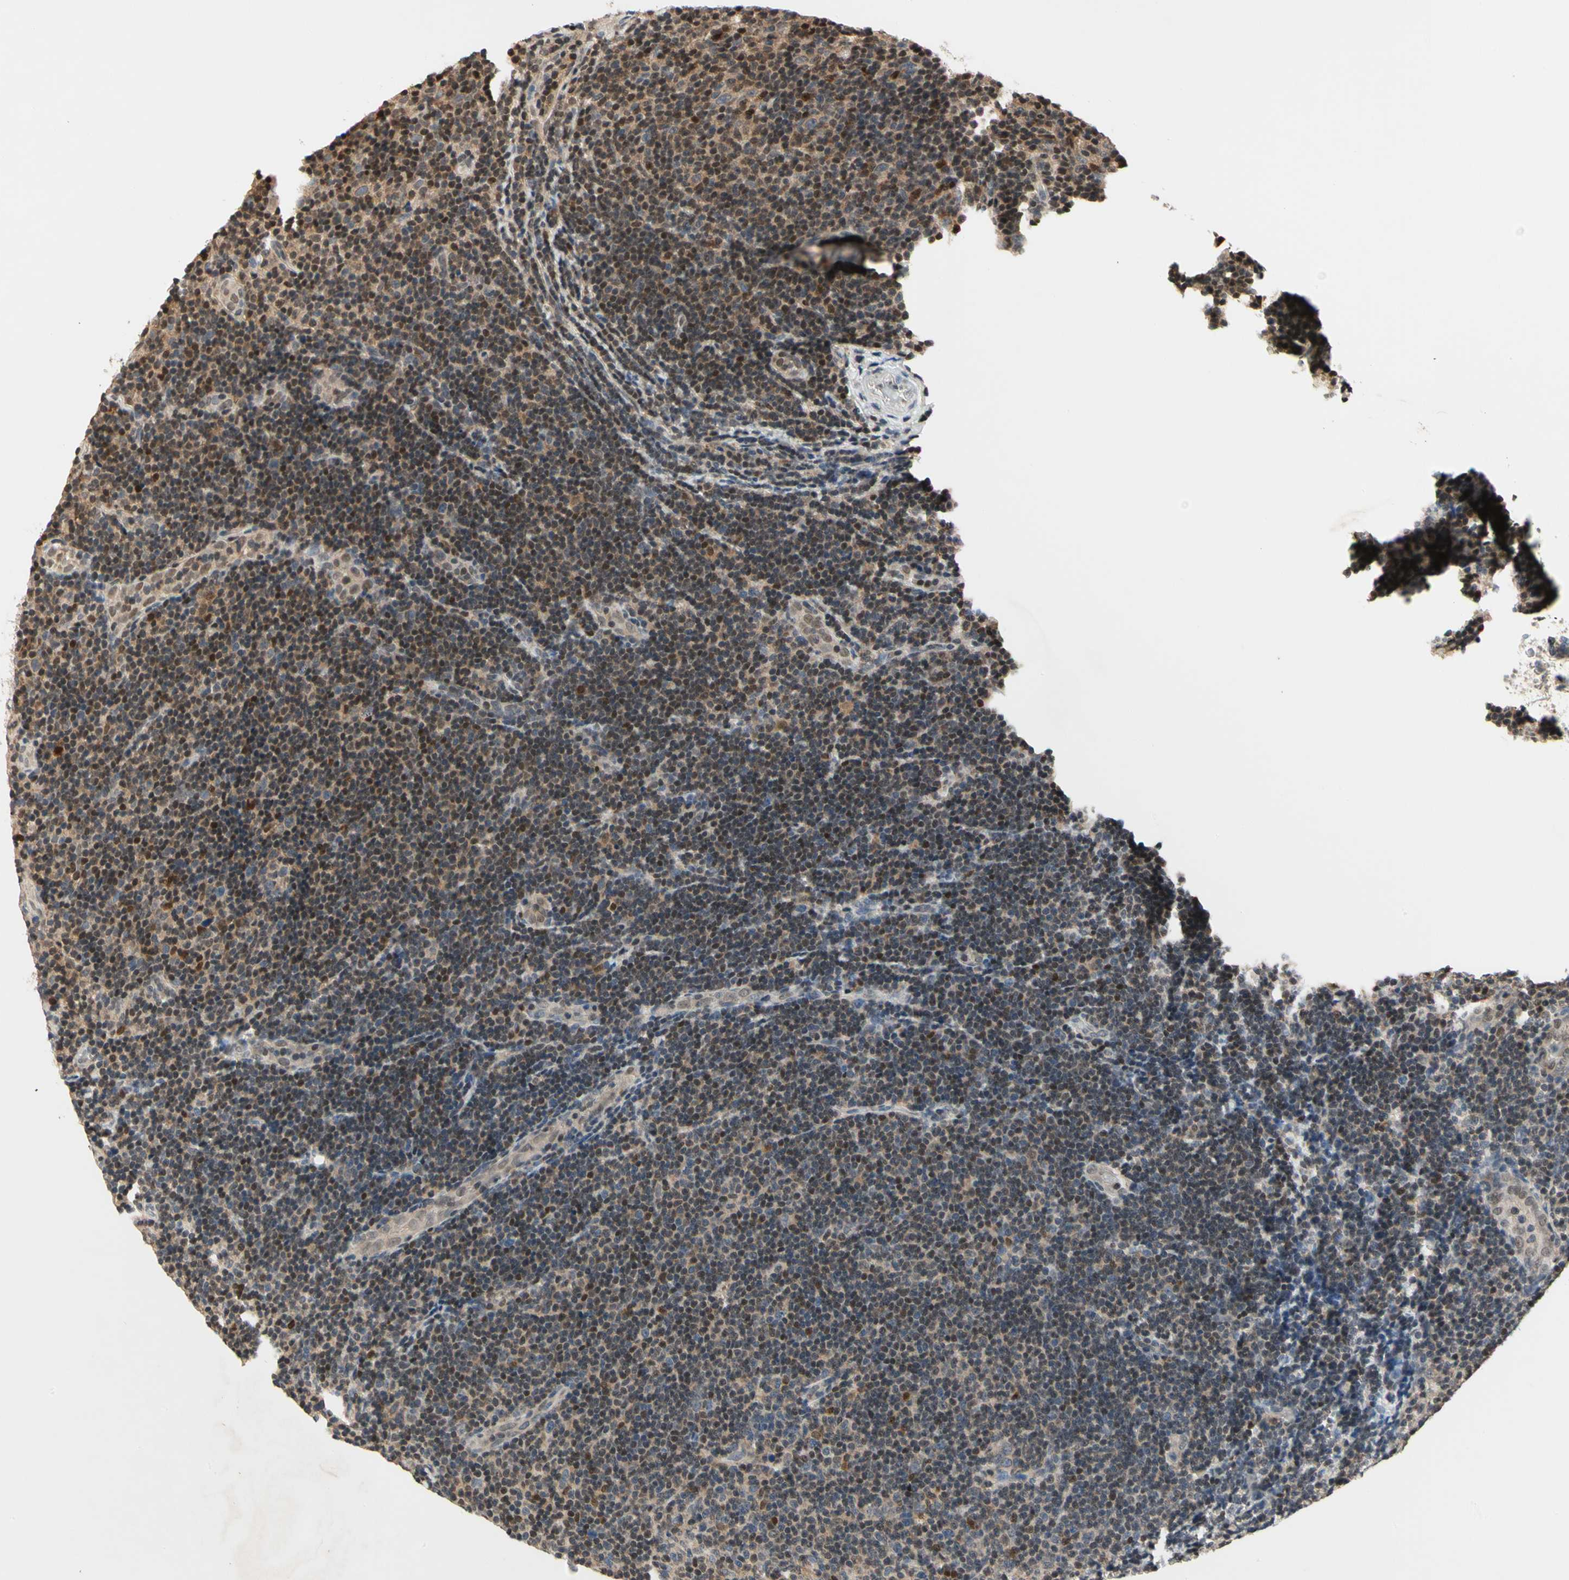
{"staining": {"intensity": "moderate", "quantity": ">75%", "location": "nuclear"}, "tissue": "lymphoma", "cell_type": "Tumor cells", "image_type": "cancer", "snomed": [{"axis": "morphology", "description": "Malignant lymphoma, non-Hodgkin's type, Low grade"}, {"axis": "topography", "description": "Lymph node"}], "caption": "Tumor cells display moderate nuclear expression in about >75% of cells in low-grade malignant lymphoma, non-Hodgkin's type.", "gene": "GSR", "patient": {"sex": "male", "age": 83}}